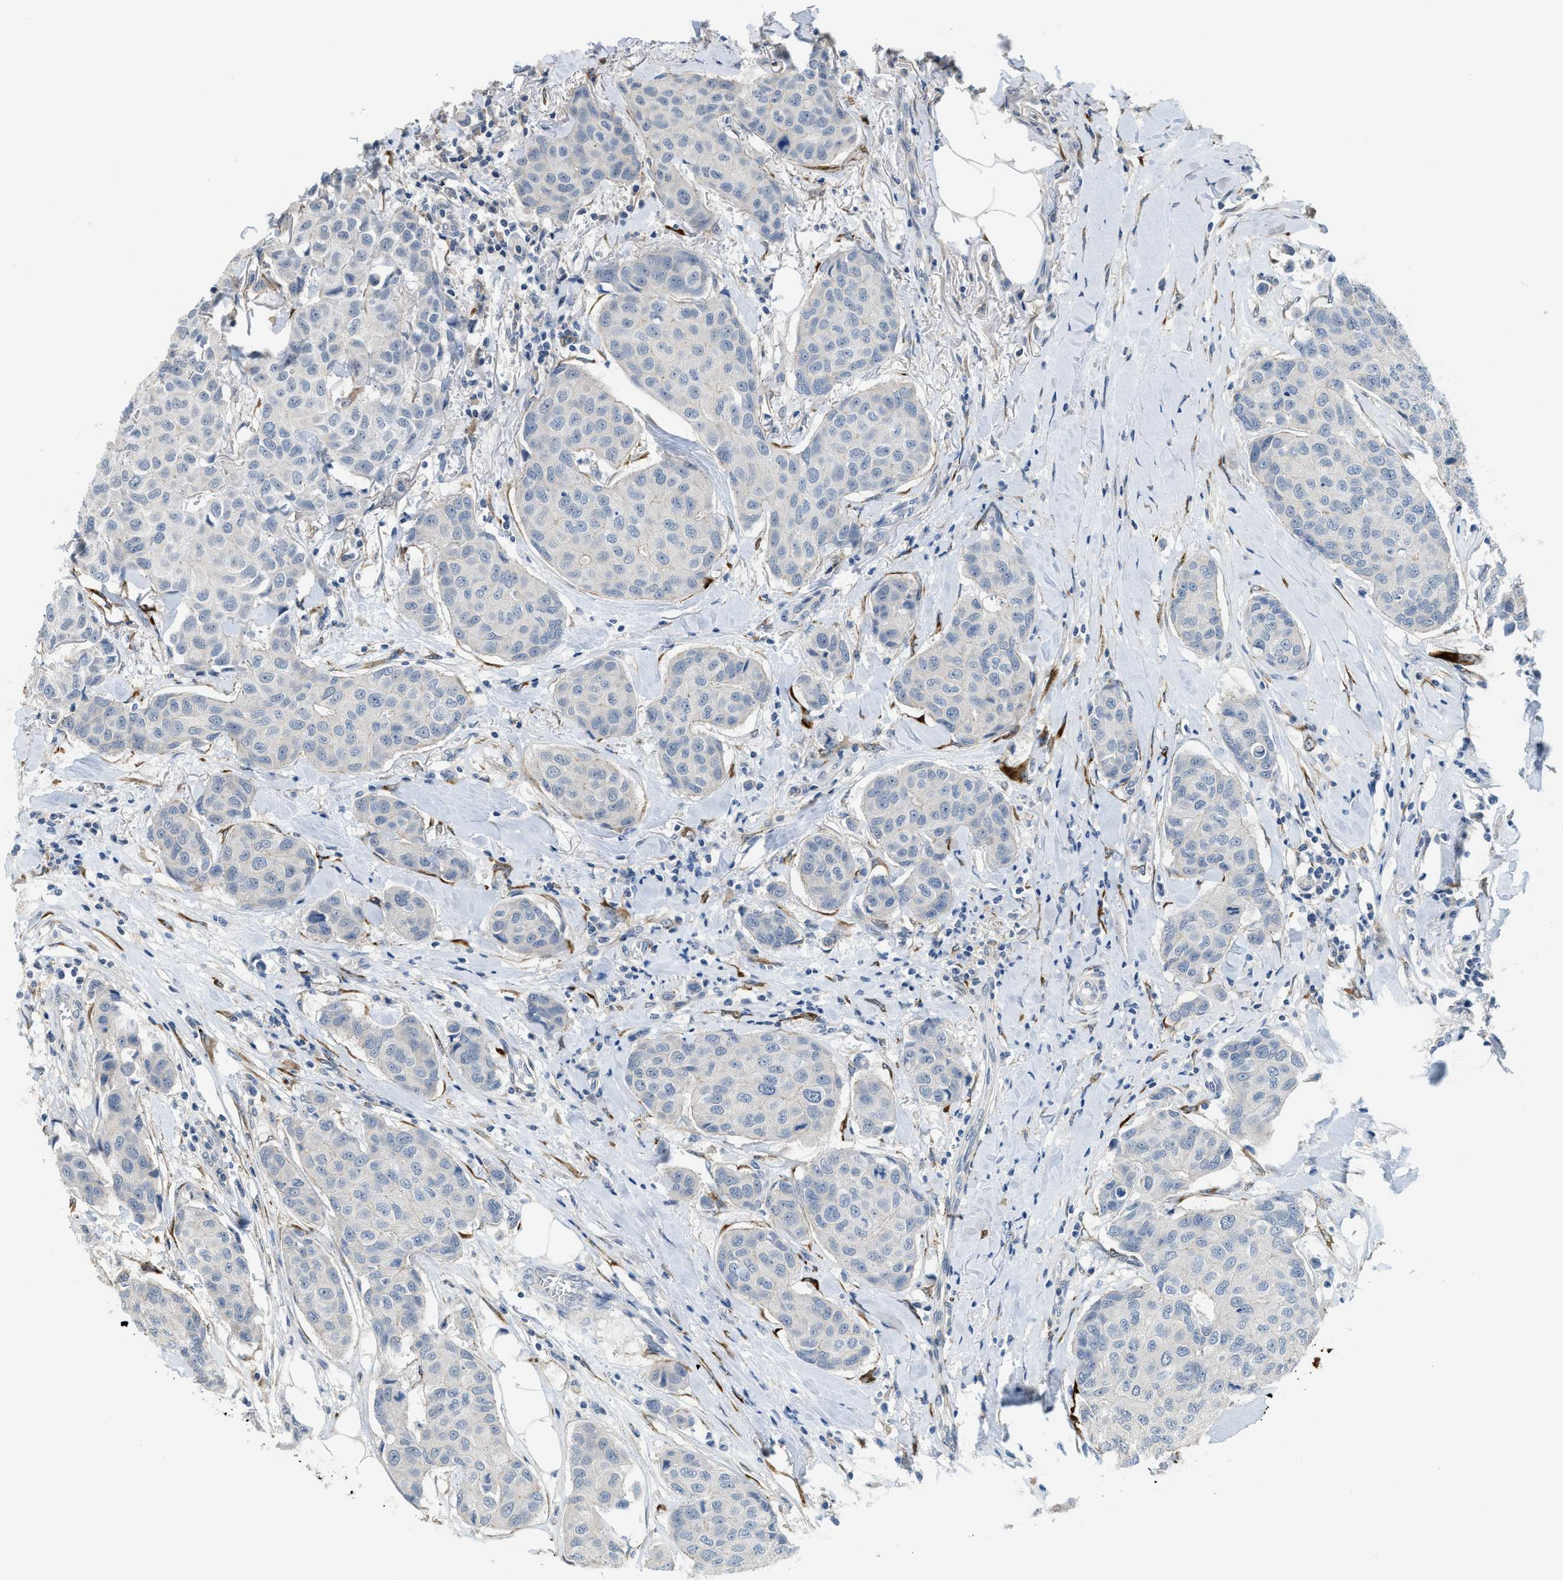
{"staining": {"intensity": "negative", "quantity": "none", "location": "none"}, "tissue": "breast cancer", "cell_type": "Tumor cells", "image_type": "cancer", "snomed": [{"axis": "morphology", "description": "Duct carcinoma"}, {"axis": "topography", "description": "Breast"}], "caption": "Histopathology image shows no protein expression in tumor cells of breast cancer tissue. The staining was performed using DAB (3,3'-diaminobenzidine) to visualize the protein expression in brown, while the nuclei were stained in blue with hematoxylin (Magnification: 20x).", "gene": "TMEM154", "patient": {"sex": "female", "age": 80}}